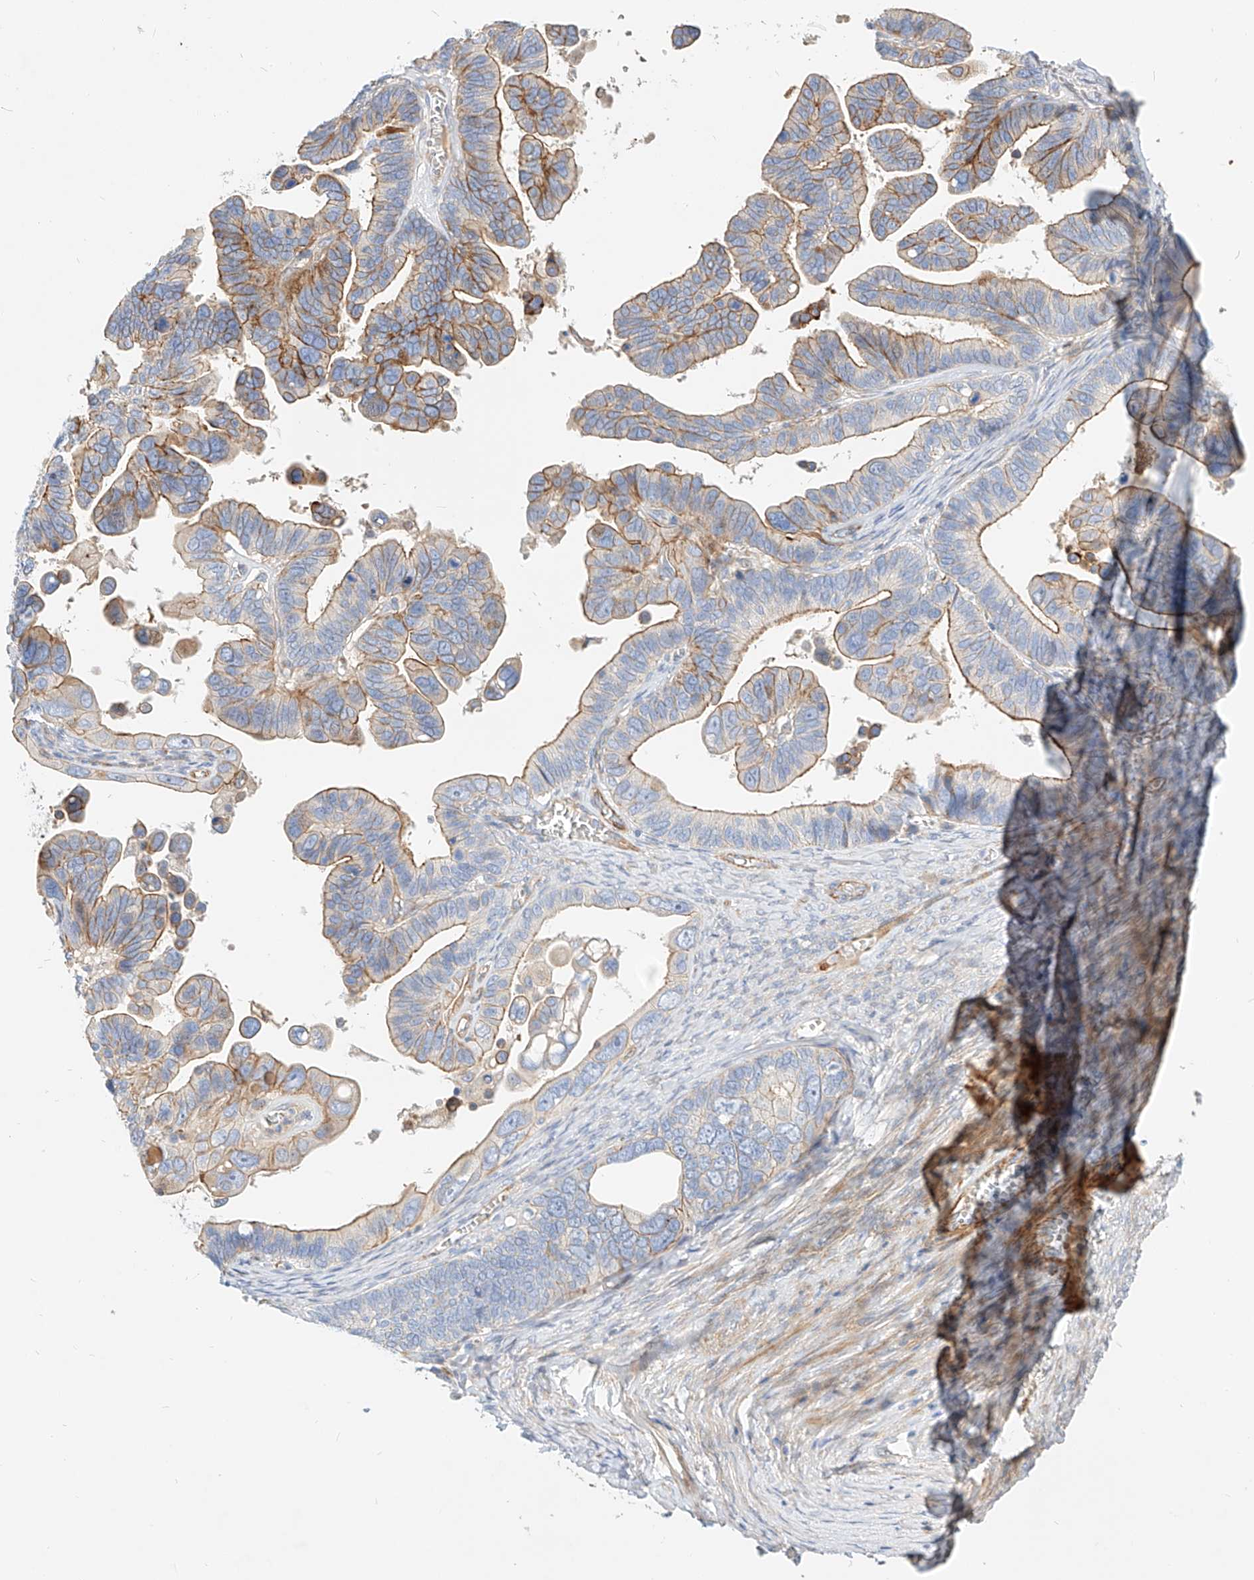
{"staining": {"intensity": "moderate", "quantity": "25%-75%", "location": "cytoplasmic/membranous"}, "tissue": "ovarian cancer", "cell_type": "Tumor cells", "image_type": "cancer", "snomed": [{"axis": "morphology", "description": "Cystadenocarcinoma, serous, NOS"}, {"axis": "topography", "description": "Ovary"}], "caption": "High-magnification brightfield microscopy of ovarian cancer (serous cystadenocarcinoma) stained with DAB (3,3'-diaminobenzidine) (brown) and counterstained with hematoxylin (blue). tumor cells exhibit moderate cytoplasmic/membranous positivity is identified in about25%-75% of cells. (IHC, brightfield microscopy, high magnification).", "gene": "KCNH5", "patient": {"sex": "female", "age": 56}}